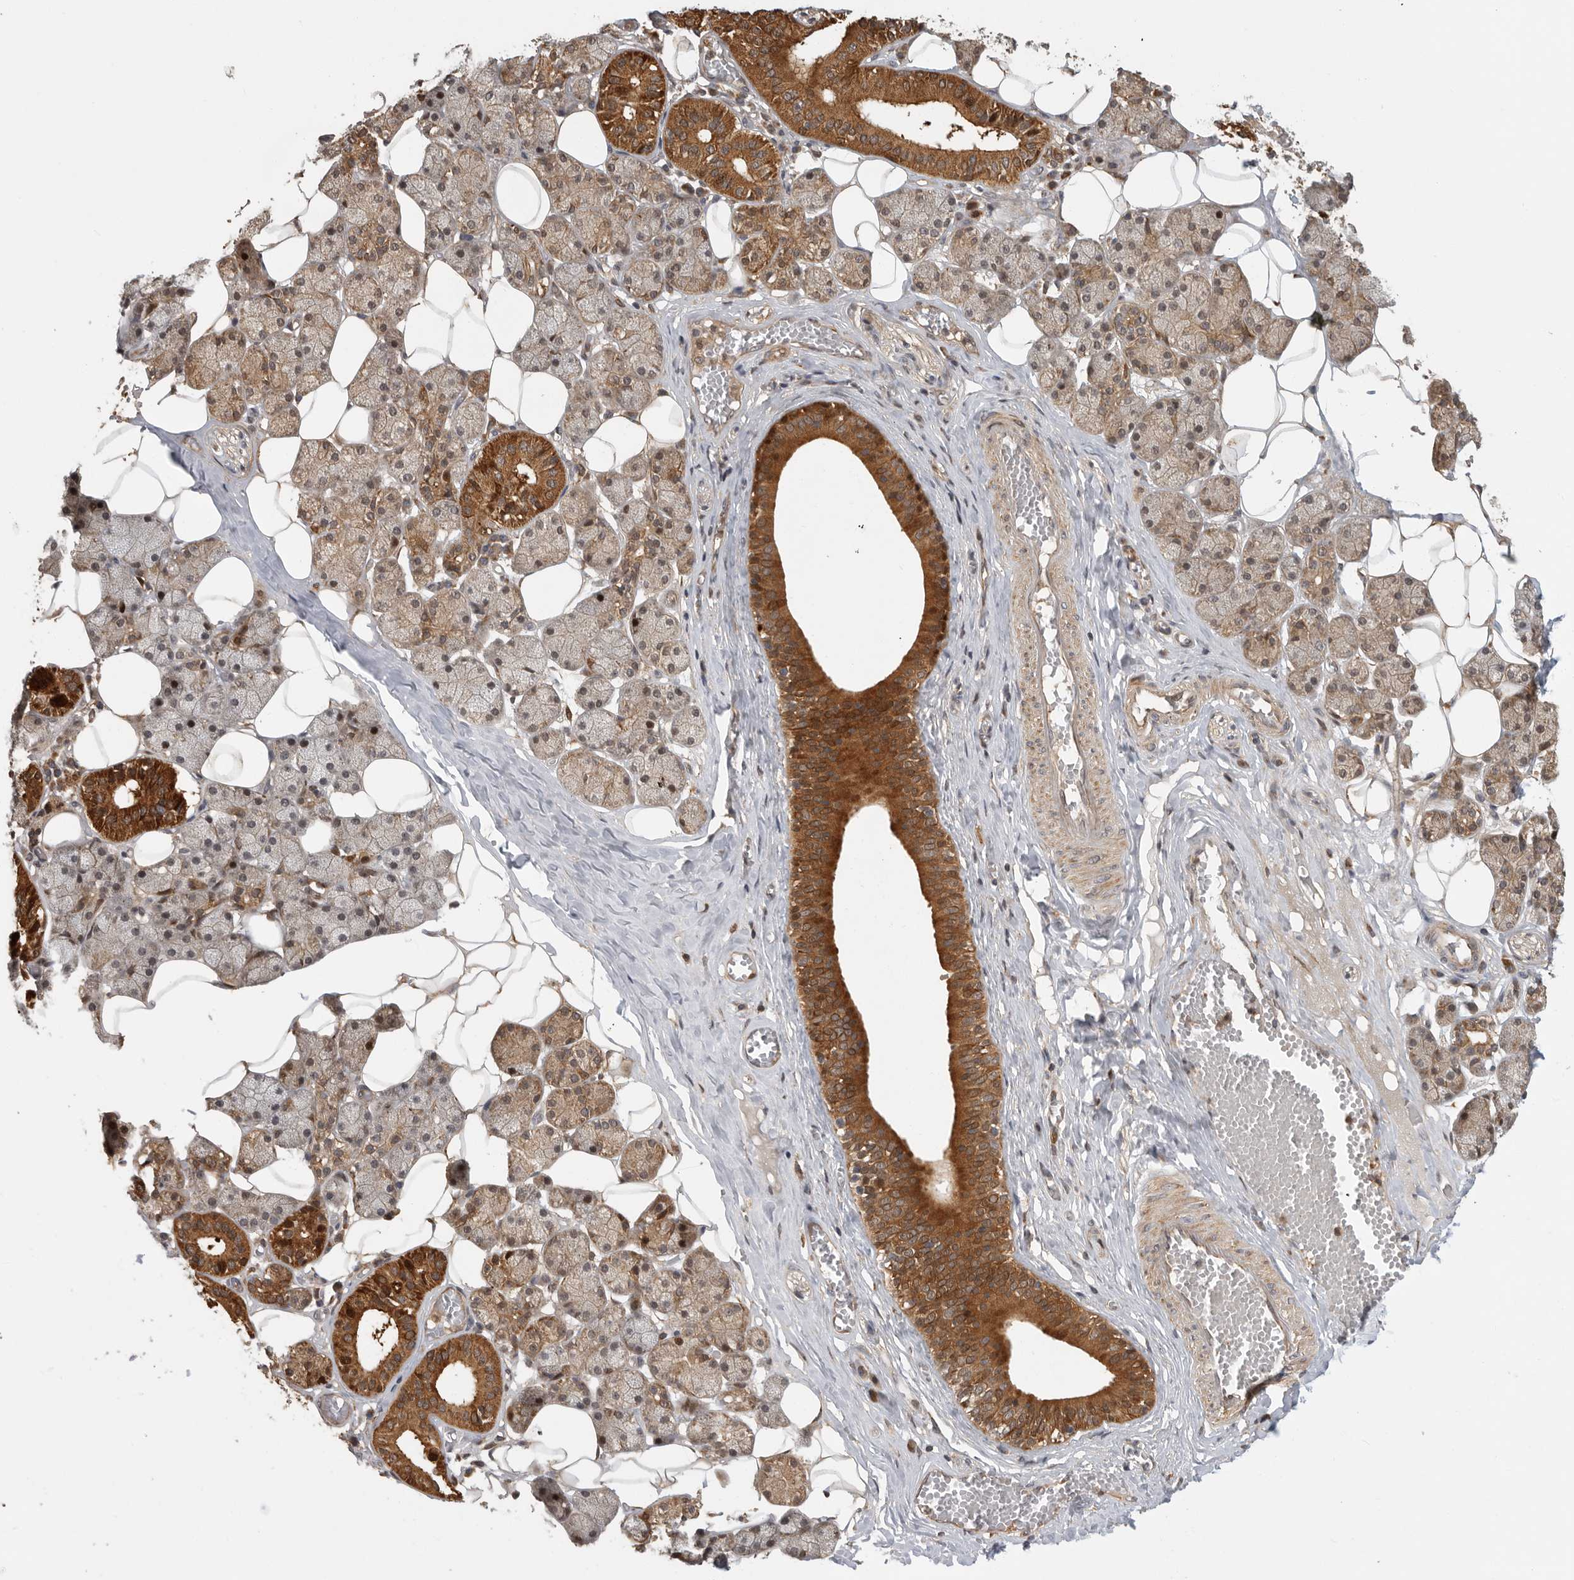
{"staining": {"intensity": "strong", "quantity": "25%-75%", "location": "cytoplasmic/membranous,nuclear"}, "tissue": "salivary gland", "cell_type": "Glandular cells", "image_type": "normal", "snomed": [{"axis": "morphology", "description": "Normal tissue, NOS"}, {"axis": "topography", "description": "Salivary gland"}], "caption": "DAB (3,3'-diaminobenzidine) immunohistochemical staining of normal salivary gland reveals strong cytoplasmic/membranous,nuclear protein expression in approximately 25%-75% of glandular cells. The staining was performed using DAB (3,3'-diaminobenzidine), with brown indicating positive protein expression. Nuclei are stained blue with hematoxylin.", "gene": "SWT1", "patient": {"sex": "female", "age": 33}}